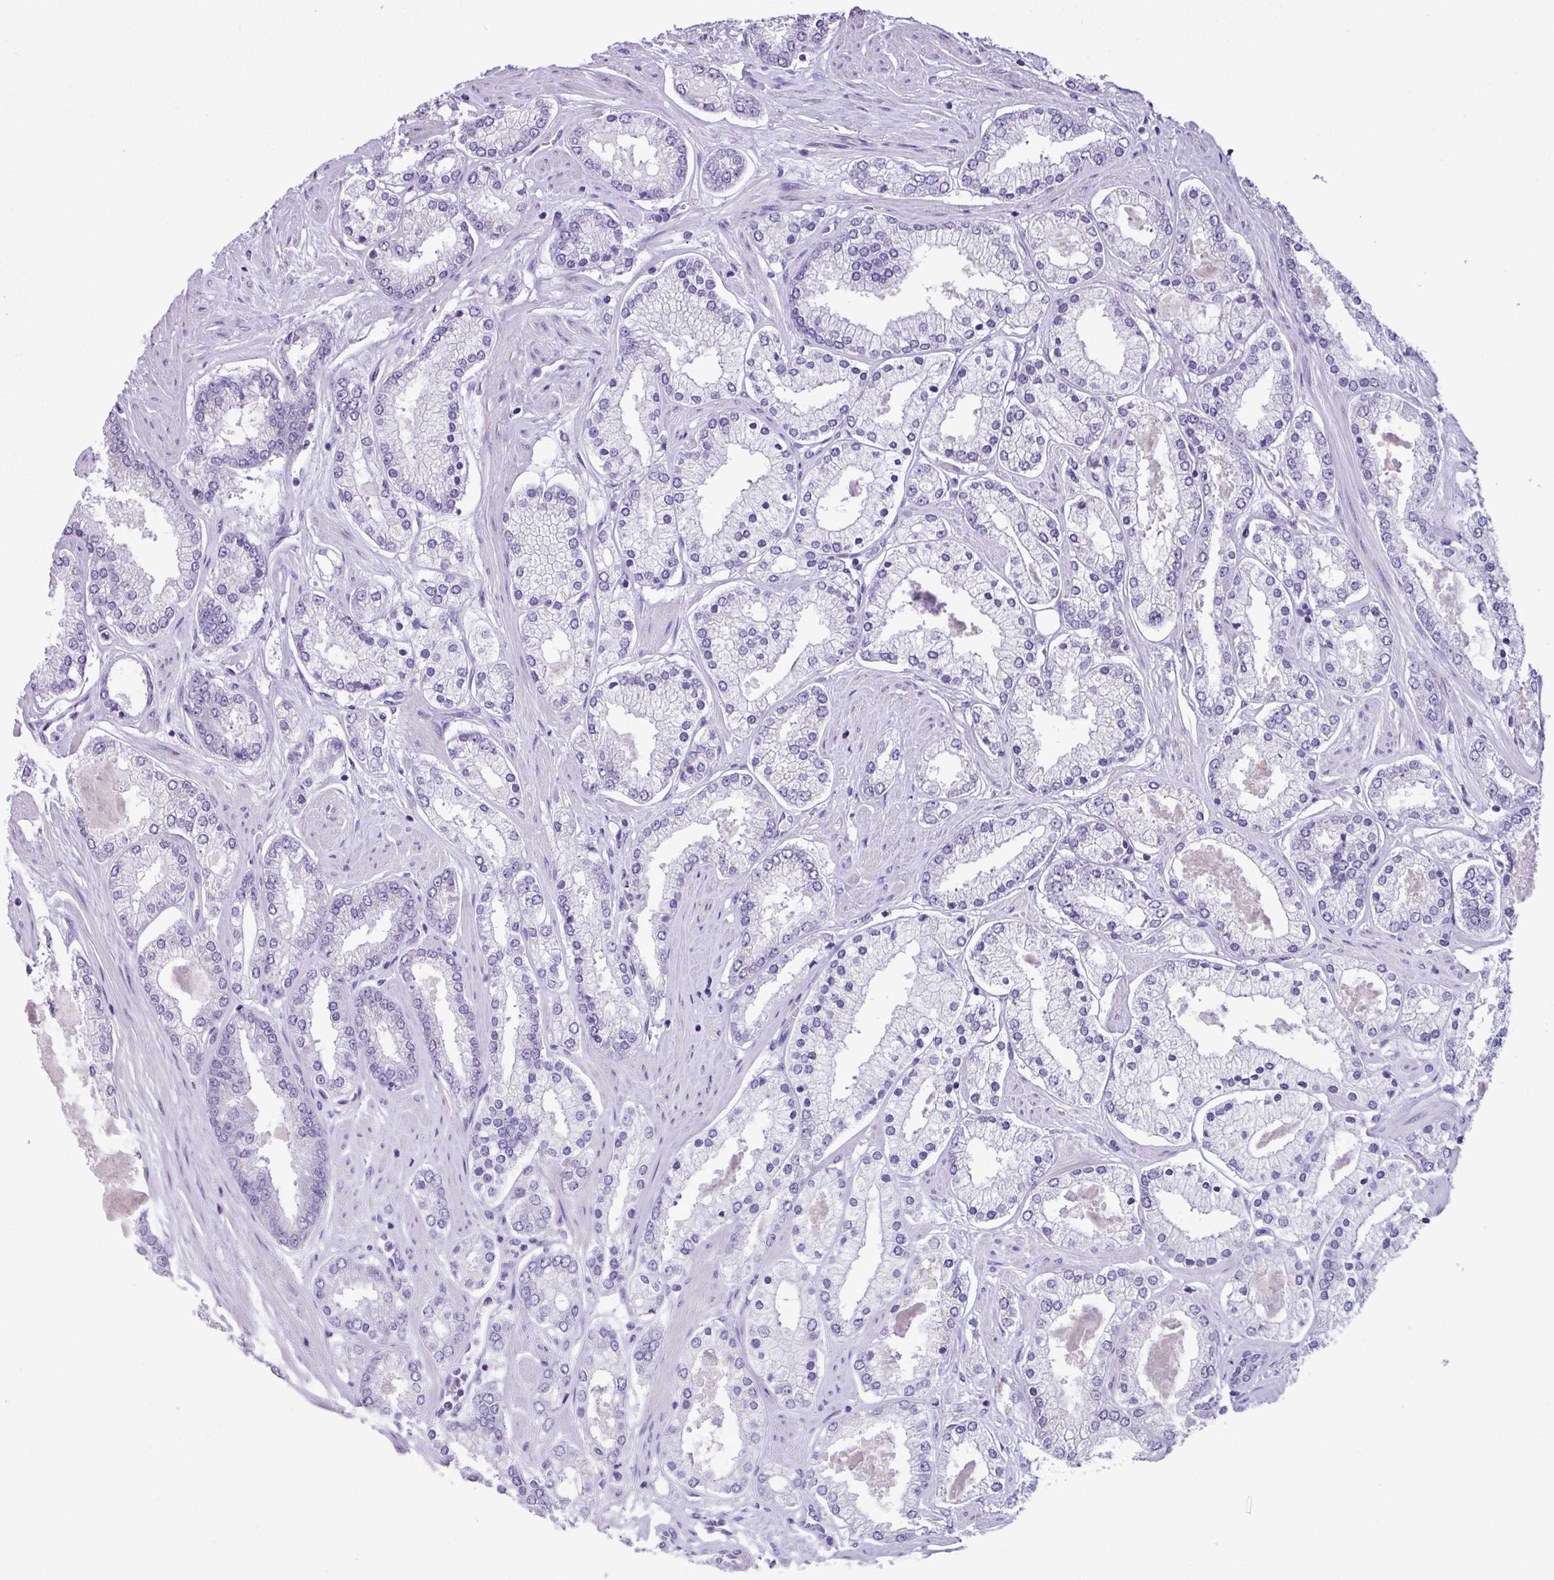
{"staining": {"intensity": "negative", "quantity": "none", "location": "none"}, "tissue": "prostate cancer", "cell_type": "Tumor cells", "image_type": "cancer", "snomed": [{"axis": "morphology", "description": "Adenocarcinoma, Low grade"}, {"axis": "topography", "description": "Prostate"}], "caption": "Immunohistochemical staining of prostate cancer exhibits no significant staining in tumor cells.", "gene": "AGO3", "patient": {"sex": "male", "age": 42}}